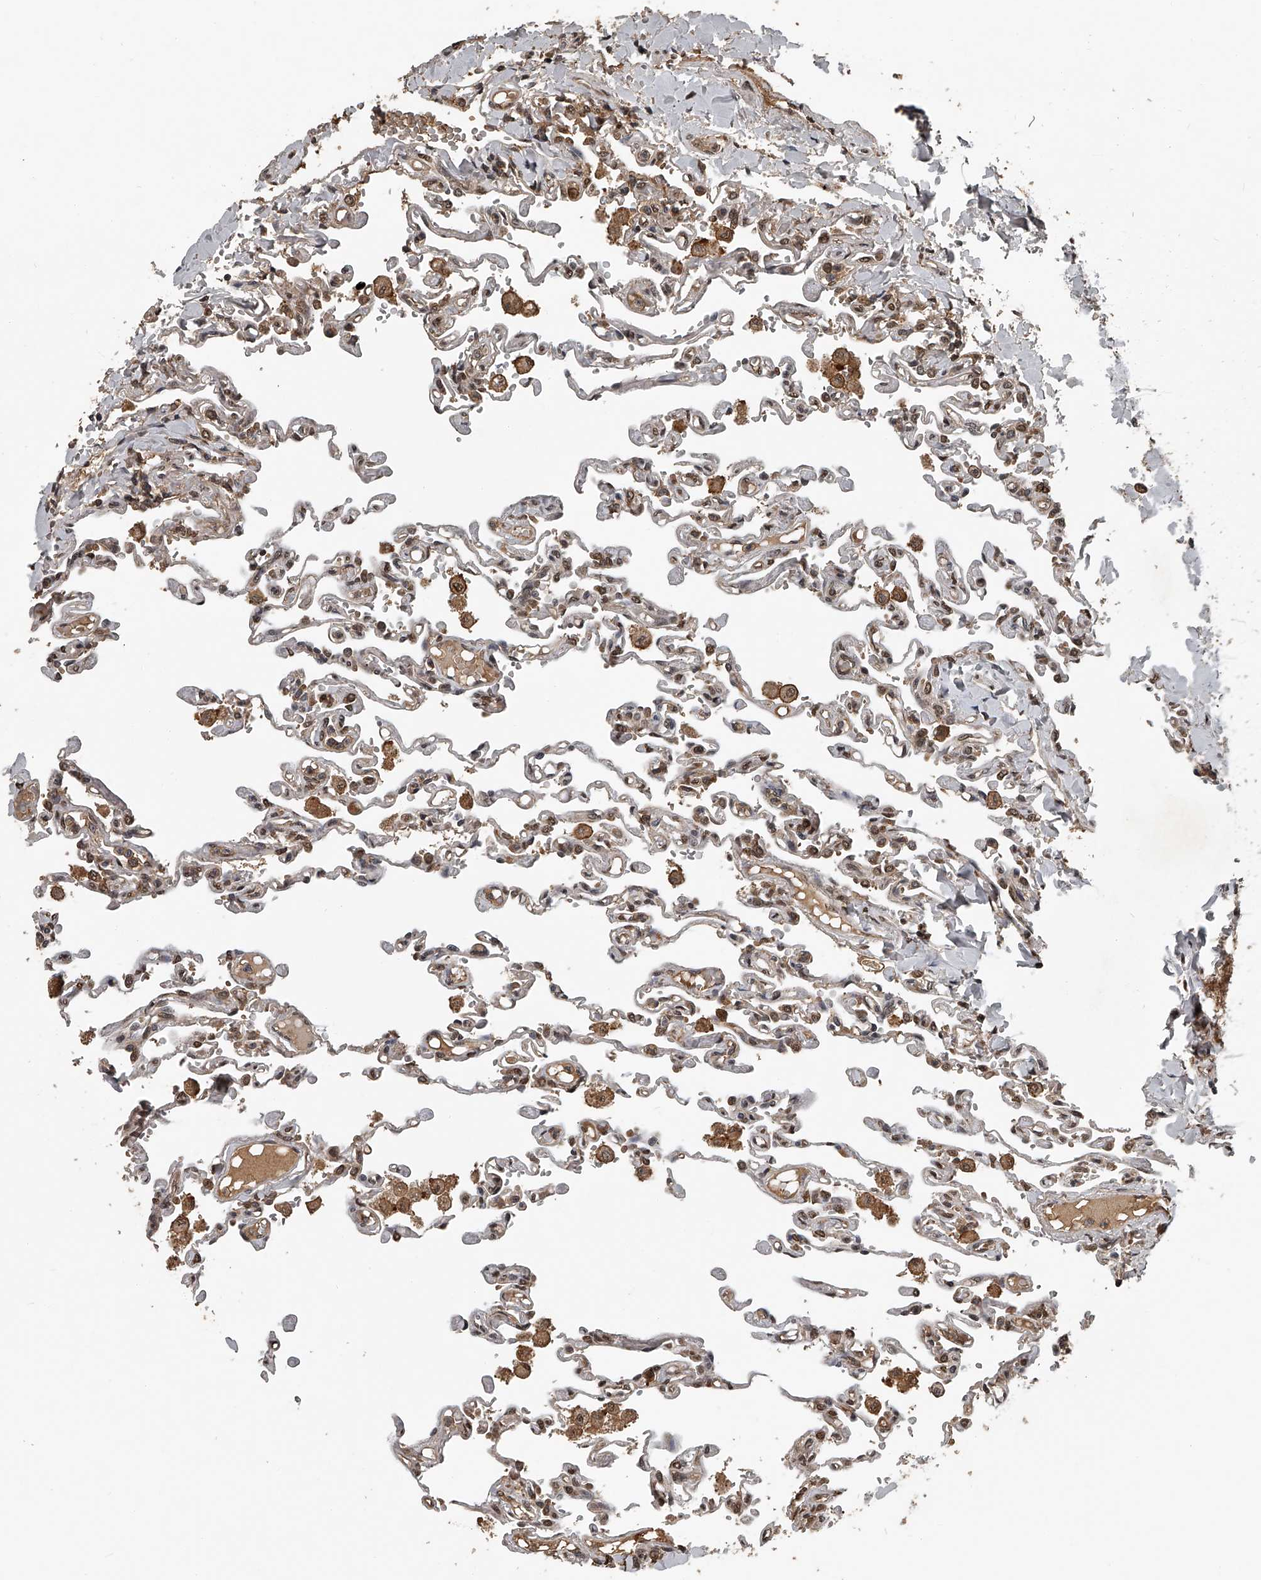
{"staining": {"intensity": "moderate", "quantity": ">75%", "location": "cytoplasmic/membranous,nuclear"}, "tissue": "lung", "cell_type": "Alveolar cells", "image_type": "normal", "snomed": [{"axis": "morphology", "description": "Normal tissue, NOS"}, {"axis": "topography", "description": "Lung"}], "caption": "Protein staining reveals moderate cytoplasmic/membranous,nuclear positivity in approximately >75% of alveolar cells in benign lung.", "gene": "PLEKHG1", "patient": {"sex": "male", "age": 21}}